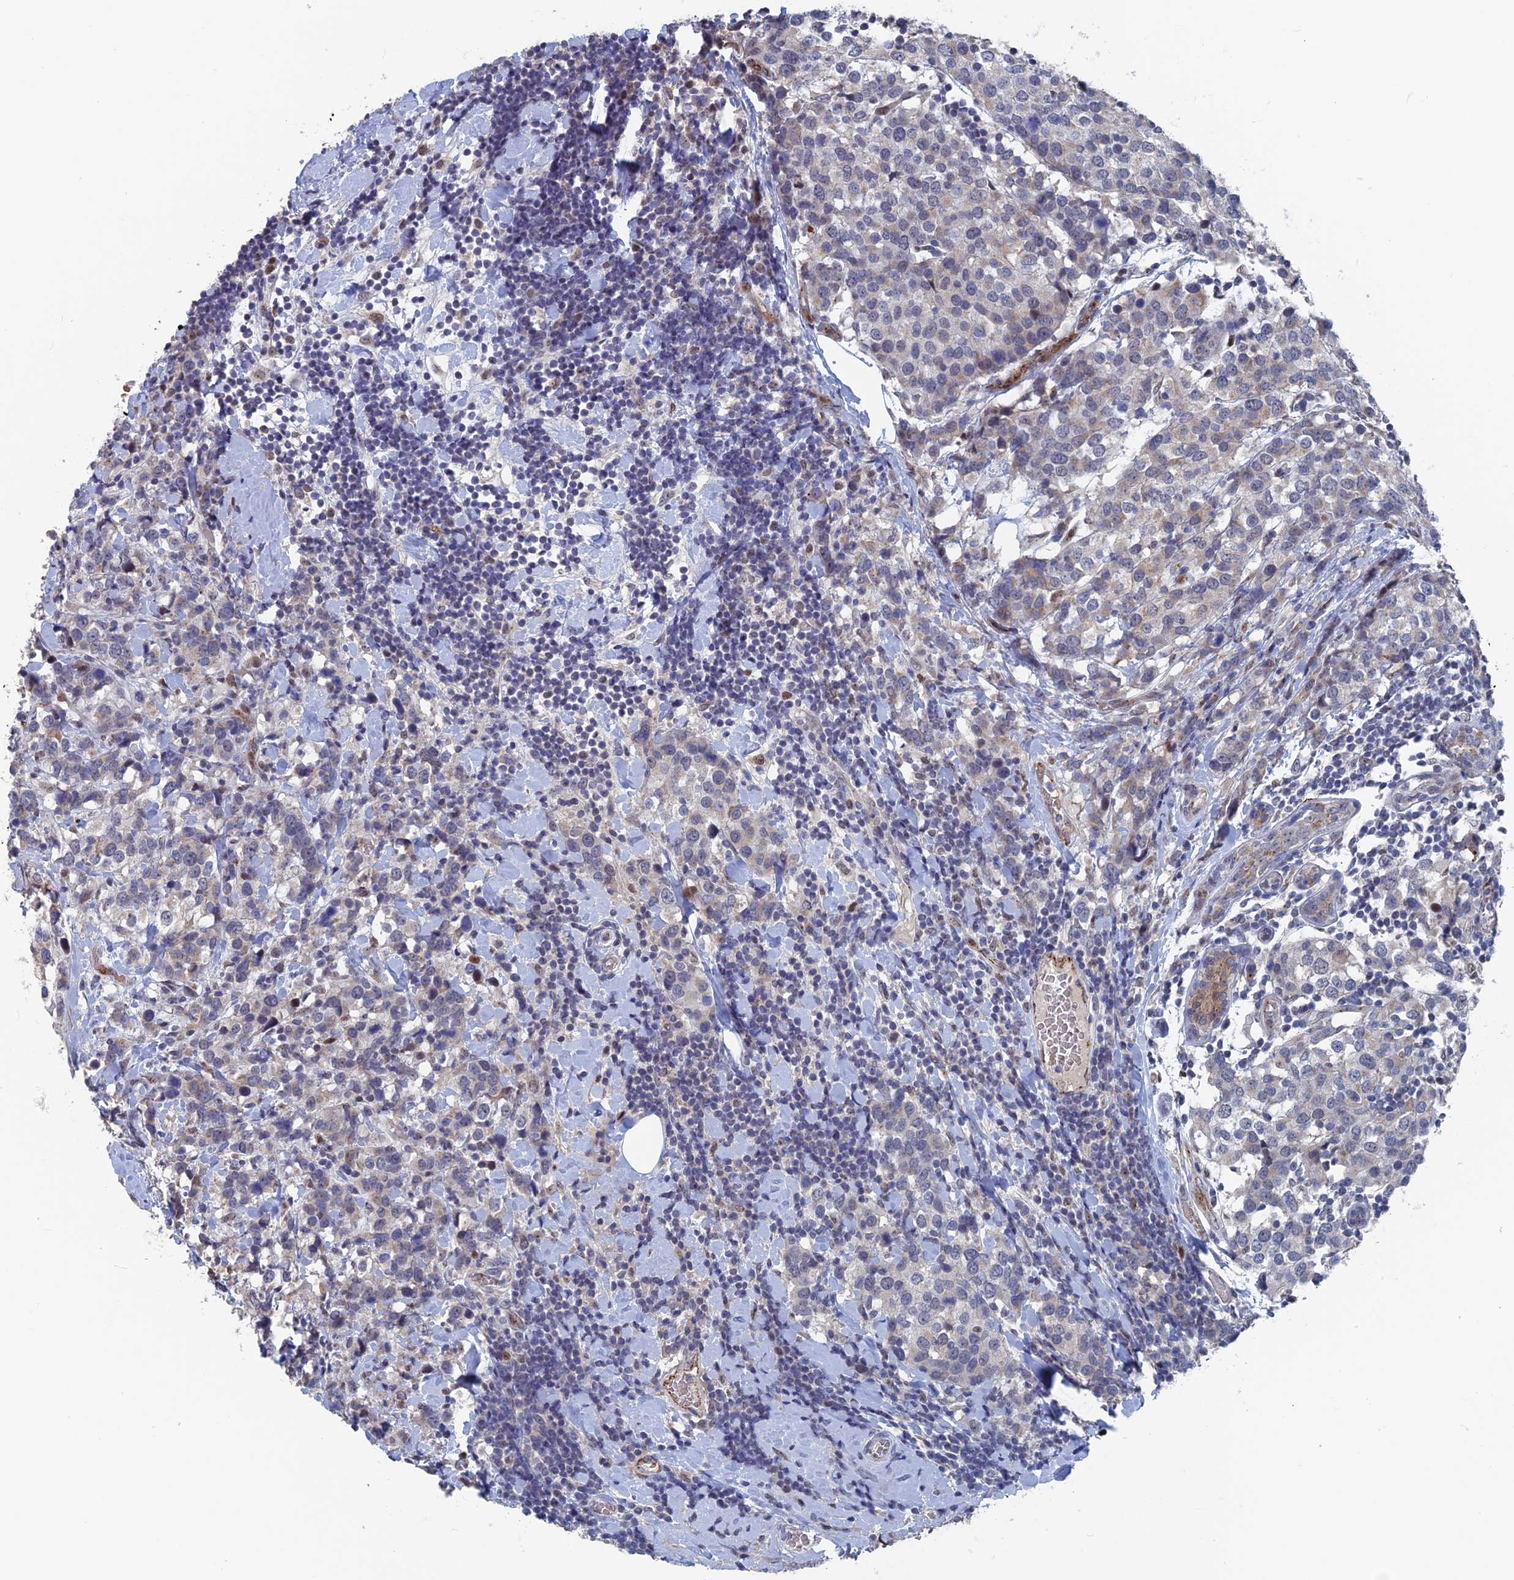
{"staining": {"intensity": "weak", "quantity": "<25%", "location": "cytoplasmic/membranous"}, "tissue": "breast cancer", "cell_type": "Tumor cells", "image_type": "cancer", "snomed": [{"axis": "morphology", "description": "Lobular carcinoma"}, {"axis": "topography", "description": "Breast"}], "caption": "This is an immunohistochemistry image of lobular carcinoma (breast). There is no expression in tumor cells.", "gene": "SH3D21", "patient": {"sex": "female", "age": 59}}